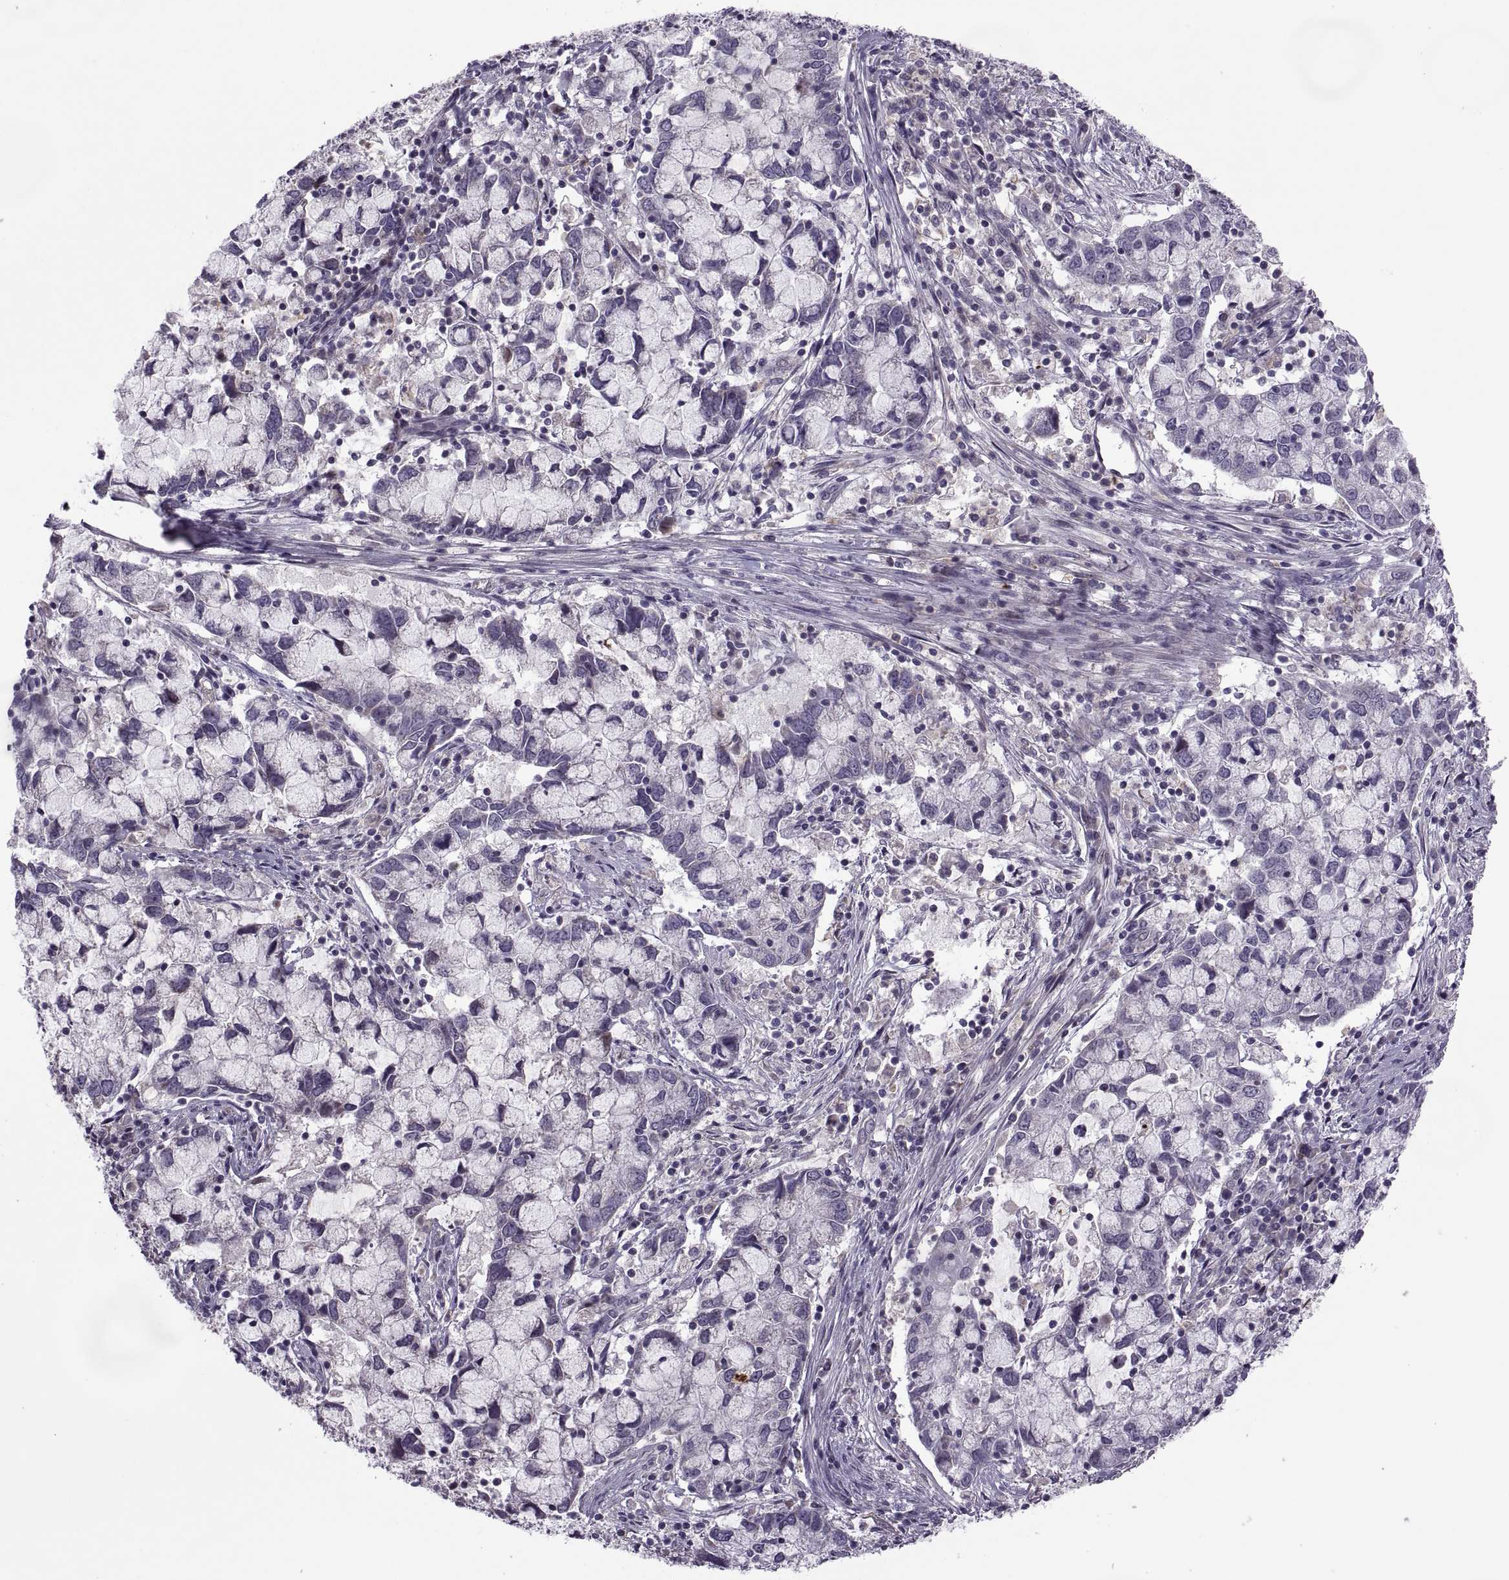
{"staining": {"intensity": "negative", "quantity": "none", "location": "none"}, "tissue": "cervical cancer", "cell_type": "Tumor cells", "image_type": "cancer", "snomed": [{"axis": "morphology", "description": "Adenocarcinoma, NOS"}, {"axis": "topography", "description": "Cervix"}], "caption": "Immunohistochemistry of cervical adenocarcinoma demonstrates no expression in tumor cells.", "gene": "ODF3", "patient": {"sex": "female", "age": 40}}